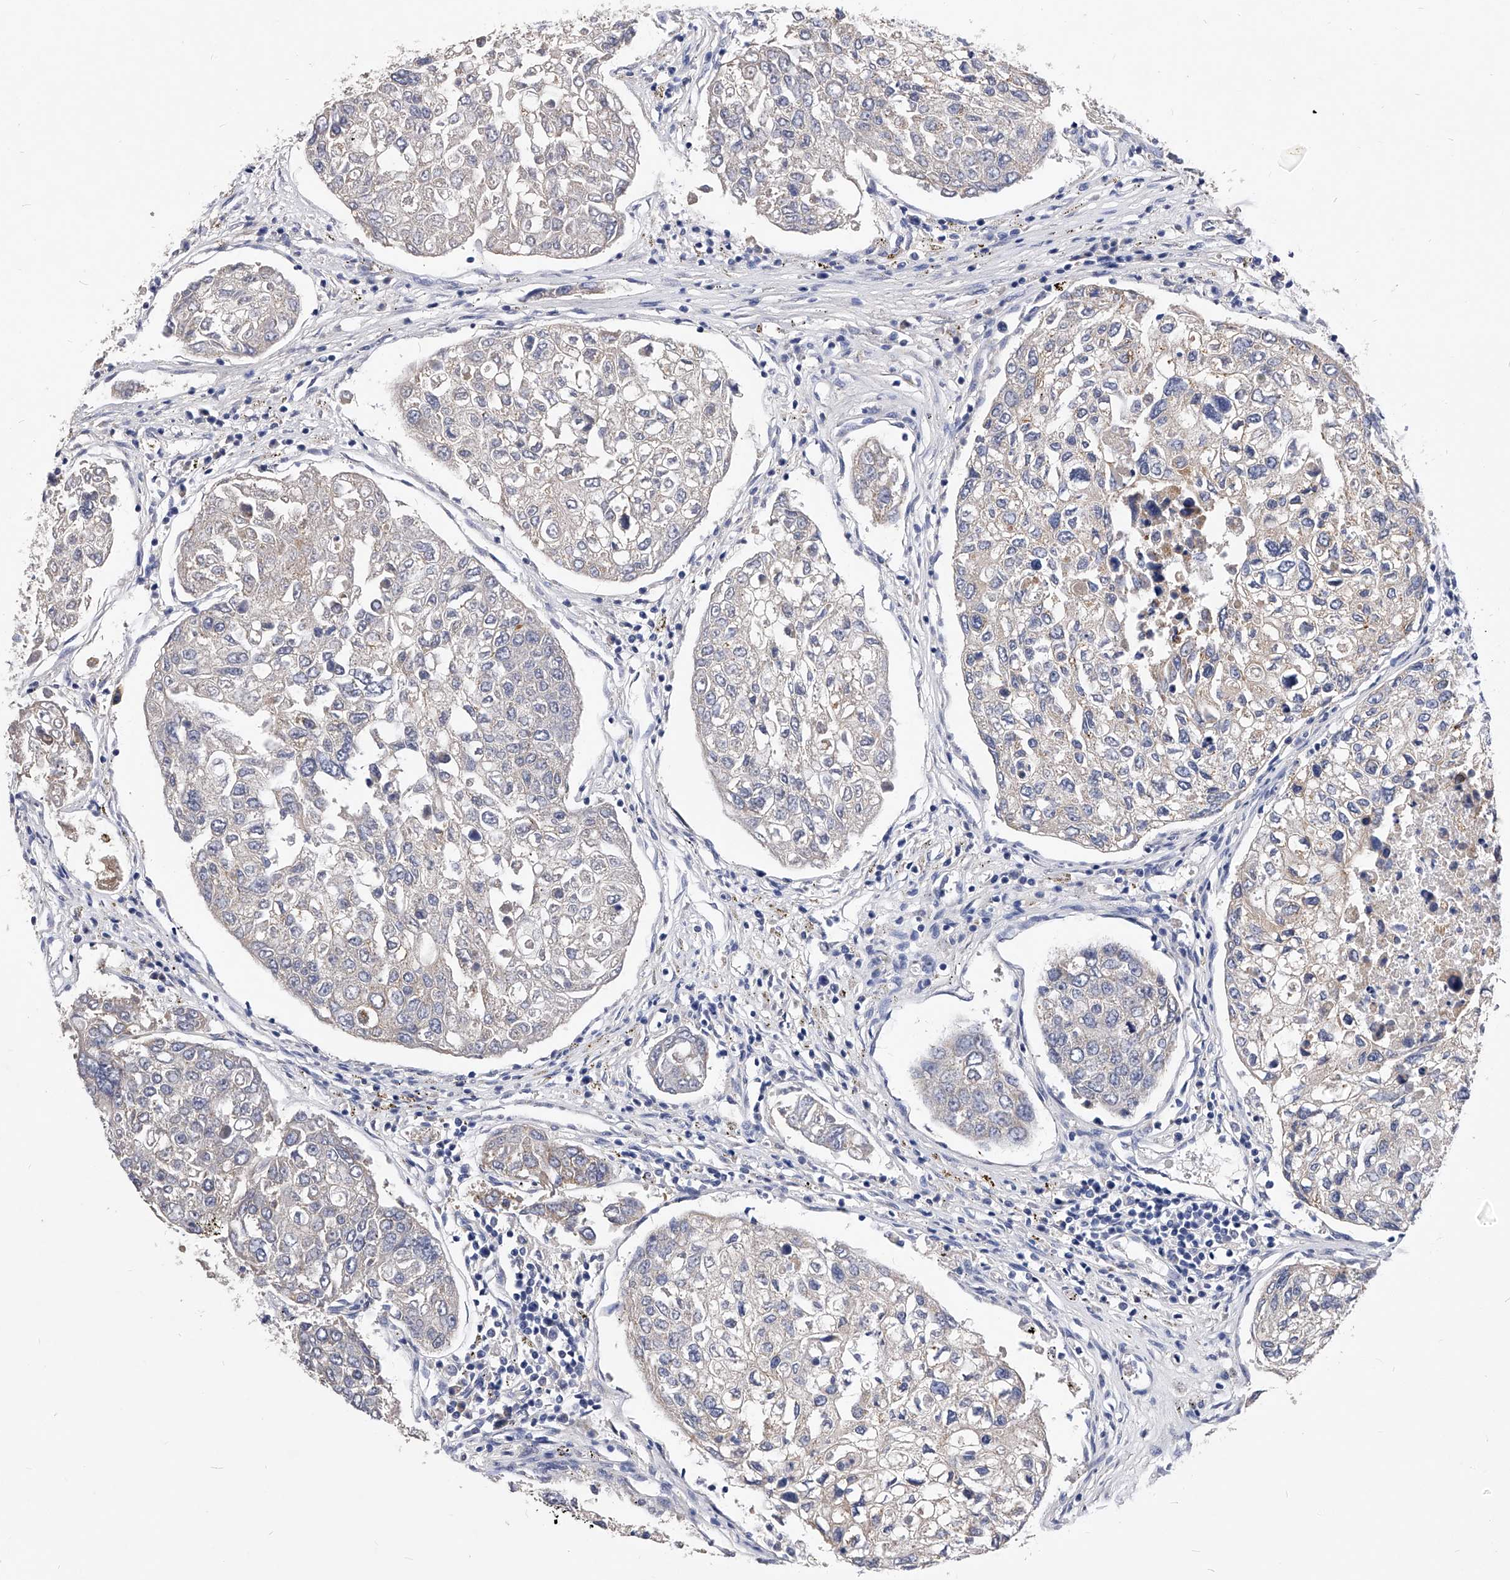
{"staining": {"intensity": "negative", "quantity": "none", "location": "none"}, "tissue": "urothelial cancer", "cell_type": "Tumor cells", "image_type": "cancer", "snomed": [{"axis": "morphology", "description": "Urothelial carcinoma, High grade"}, {"axis": "topography", "description": "Lymph node"}, {"axis": "topography", "description": "Urinary bladder"}], "caption": "Immunohistochemistry of urothelial cancer reveals no positivity in tumor cells.", "gene": "ZNF529", "patient": {"sex": "male", "age": 51}}